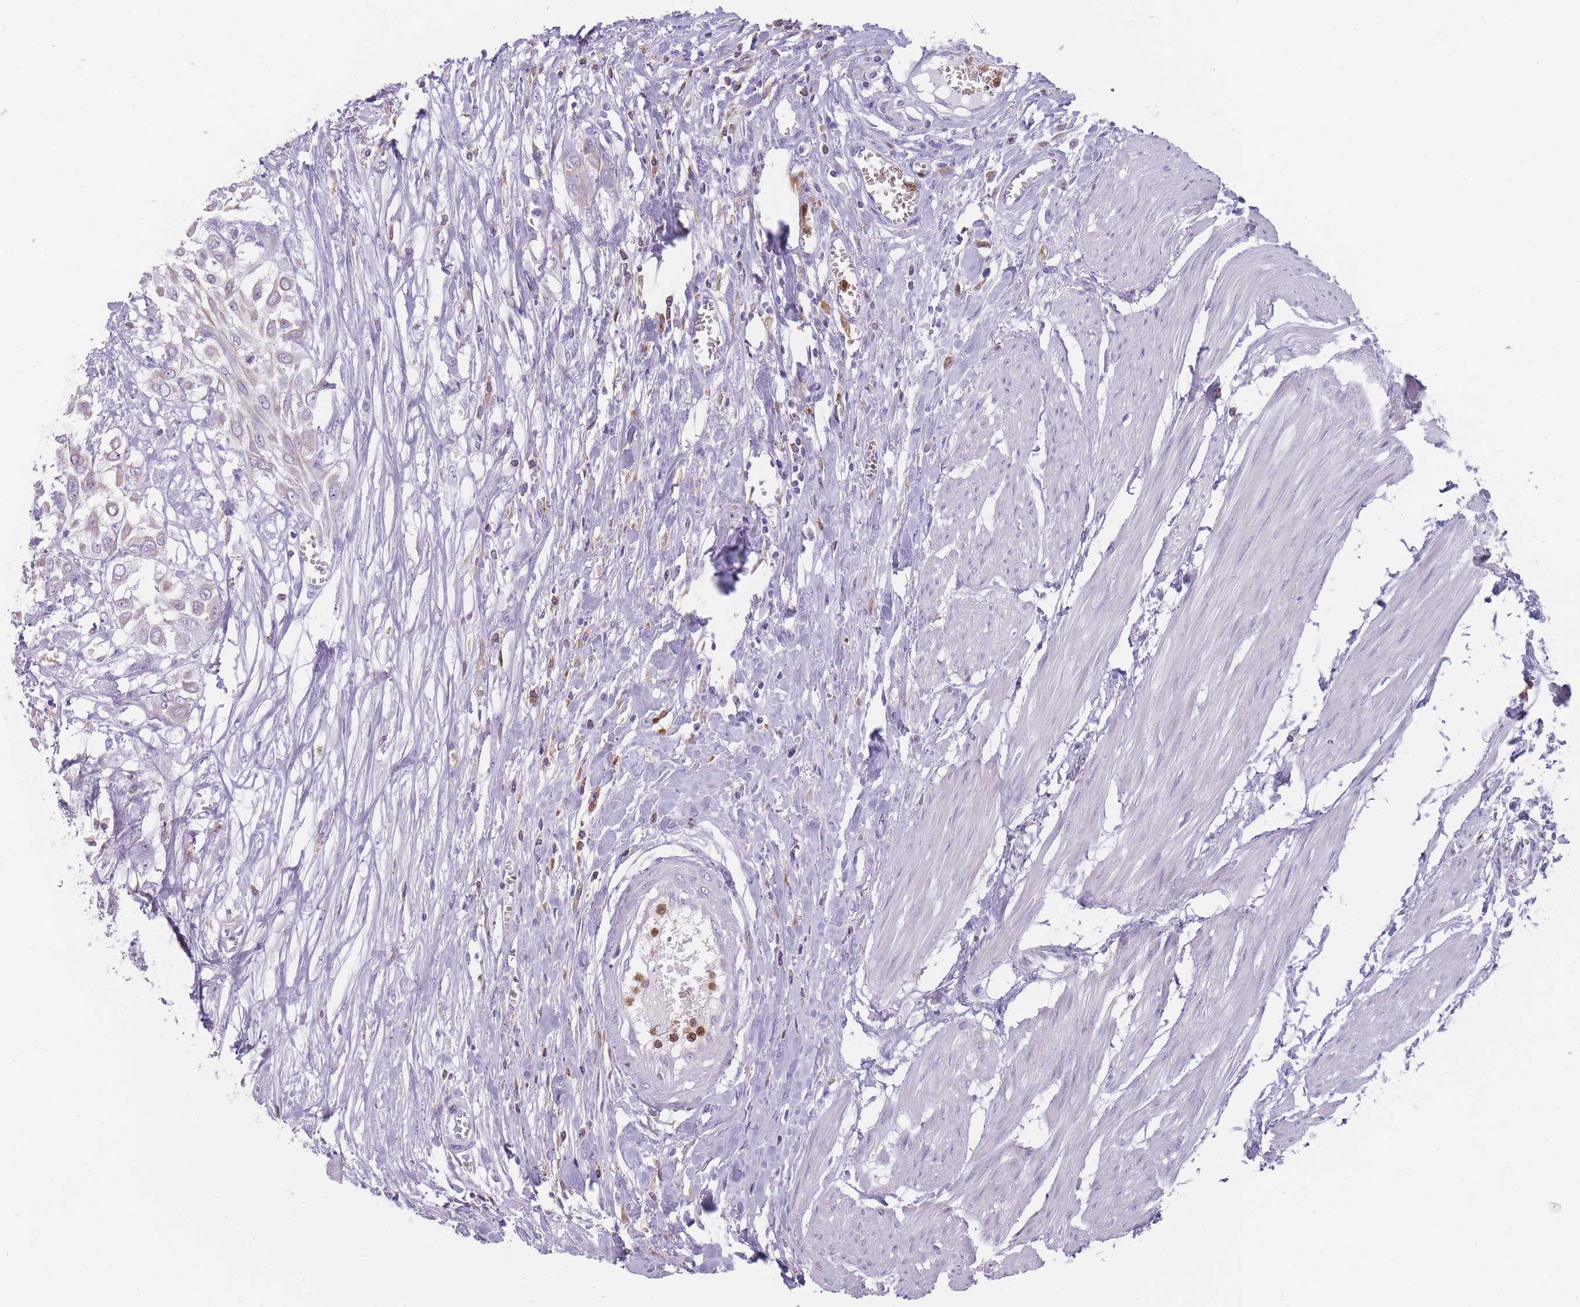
{"staining": {"intensity": "negative", "quantity": "none", "location": "none"}, "tissue": "urothelial cancer", "cell_type": "Tumor cells", "image_type": "cancer", "snomed": [{"axis": "morphology", "description": "Urothelial carcinoma, High grade"}, {"axis": "topography", "description": "Urinary bladder"}], "caption": "DAB immunohistochemical staining of urothelial cancer demonstrates no significant positivity in tumor cells. (Stains: DAB (3,3'-diaminobenzidine) IHC with hematoxylin counter stain, Microscopy: brightfield microscopy at high magnification).", "gene": "CR1L", "patient": {"sex": "male", "age": 57}}